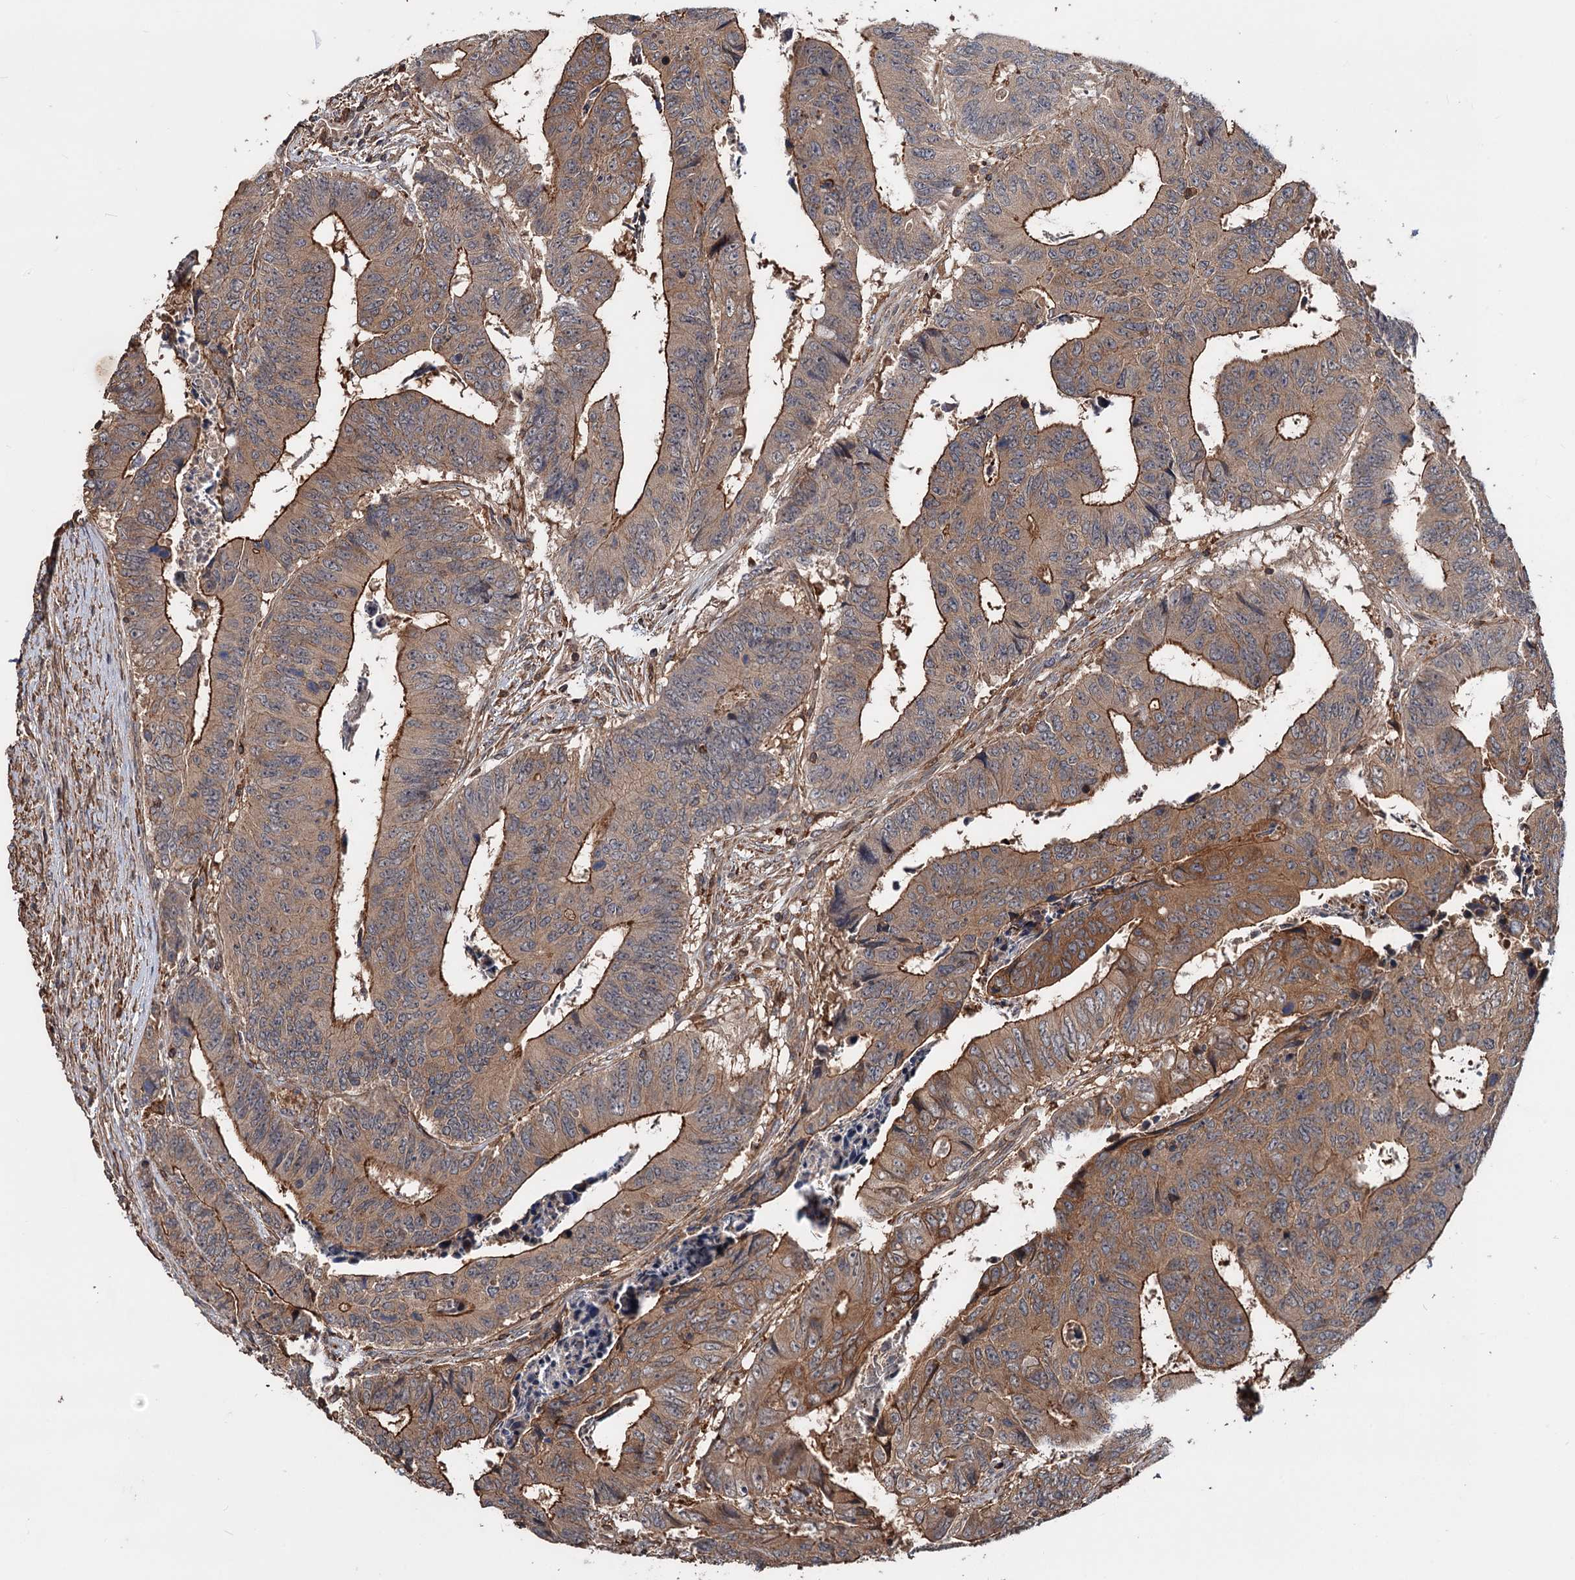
{"staining": {"intensity": "moderate", "quantity": ">75%", "location": "cytoplasmic/membranous"}, "tissue": "colorectal cancer", "cell_type": "Tumor cells", "image_type": "cancer", "snomed": [{"axis": "morphology", "description": "Adenocarcinoma, NOS"}, {"axis": "topography", "description": "Rectum"}], "caption": "Protein staining demonstrates moderate cytoplasmic/membranous staining in approximately >75% of tumor cells in adenocarcinoma (colorectal).", "gene": "GRIP1", "patient": {"sex": "male", "age": 84}}